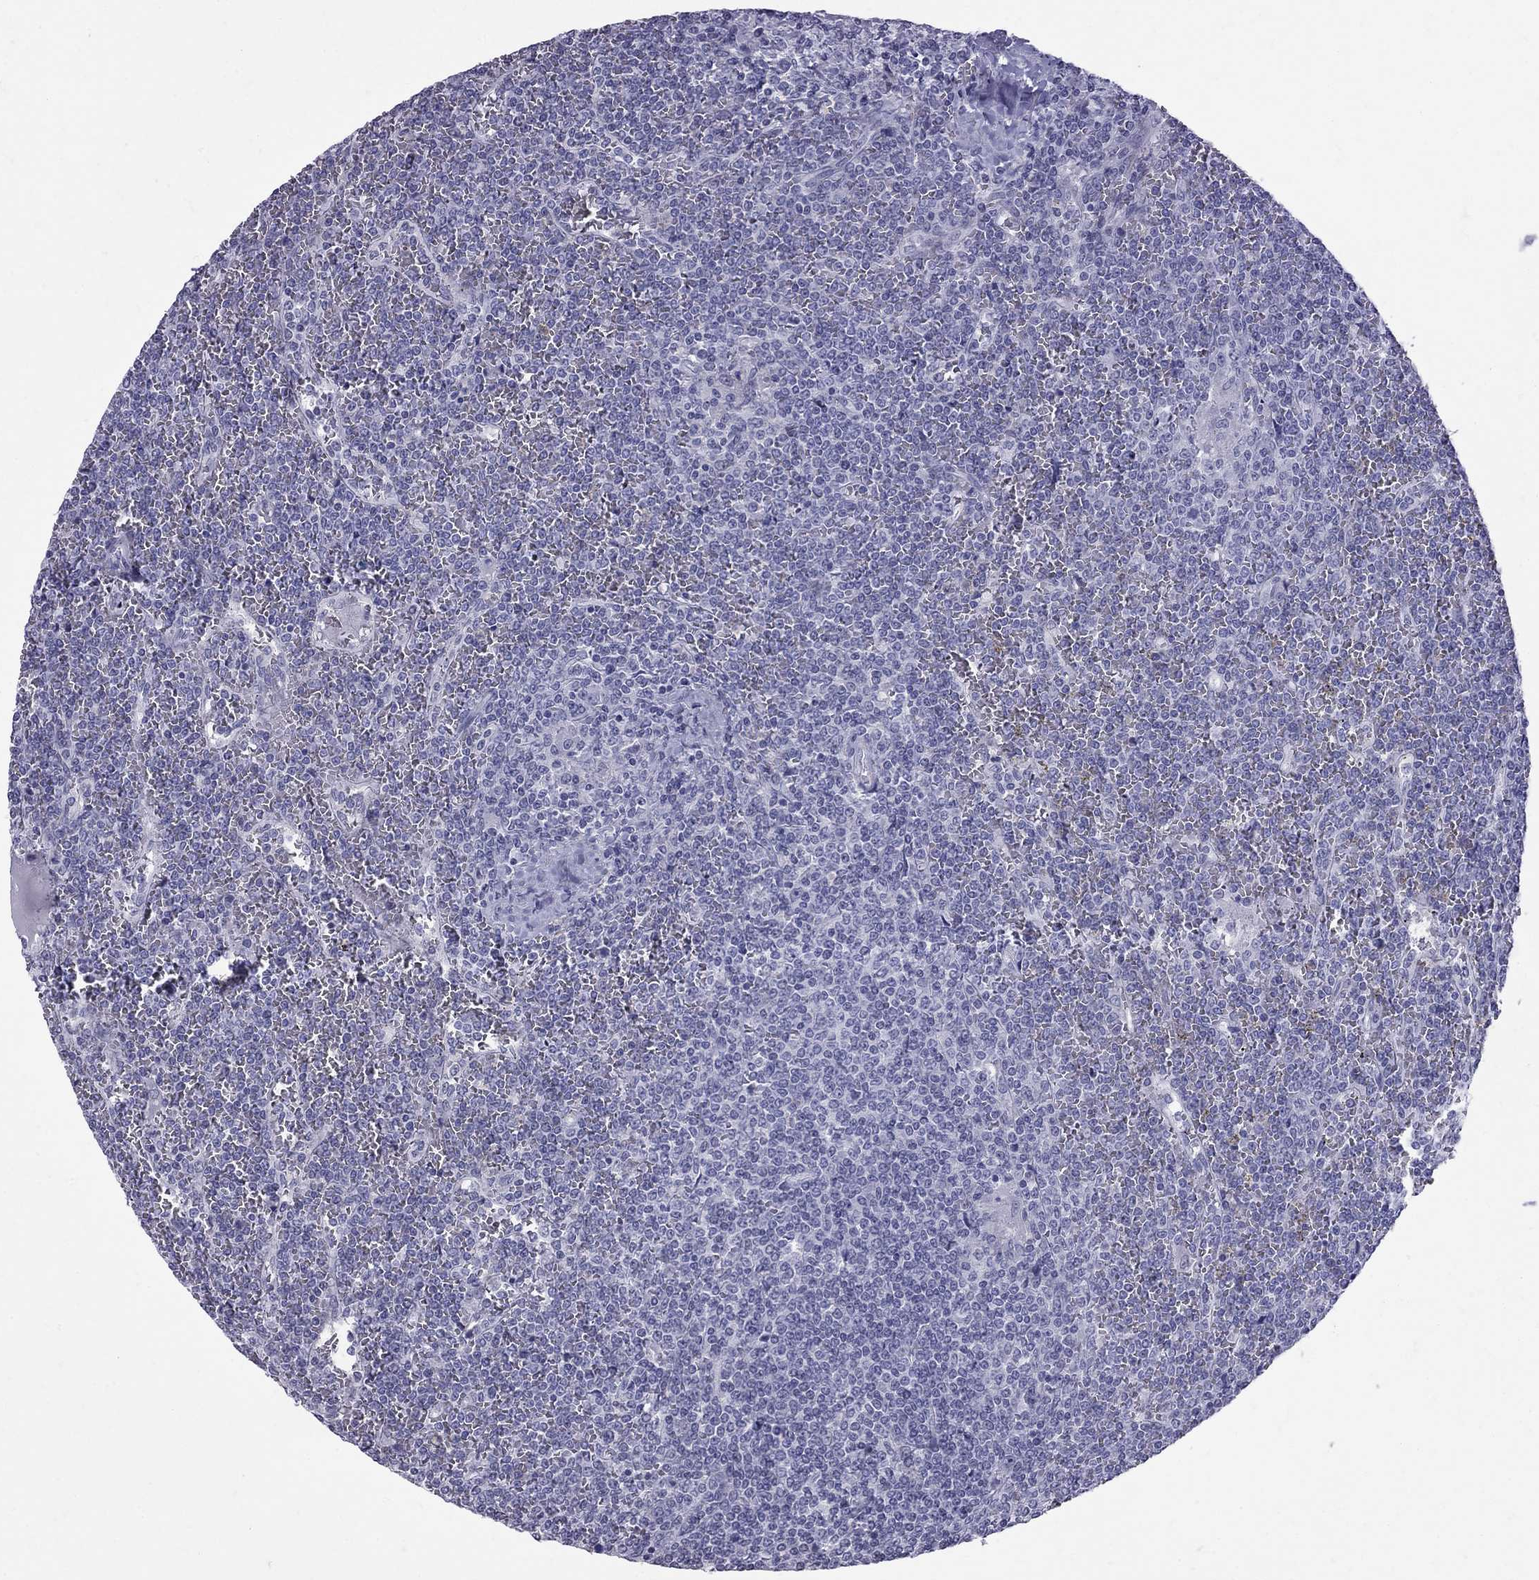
{"staining": {"intensity": "negative", "quantity": "none", "location": "none"}, "tissue": "lymphoma", "cell_type": "Tumor cells", "image_type": "cancer", "snomed": [{"axis": "morphology", "description": "Malignant lymphoma, non-Hodgkin's type, Low grade"}, {"axis": "topography", "description": "Spleen"}], "caption": "Tumor cells show no significant protein expression in lymphoma.", "gene": "MUC15", "patient": {"sex": "female", "age": 19}}